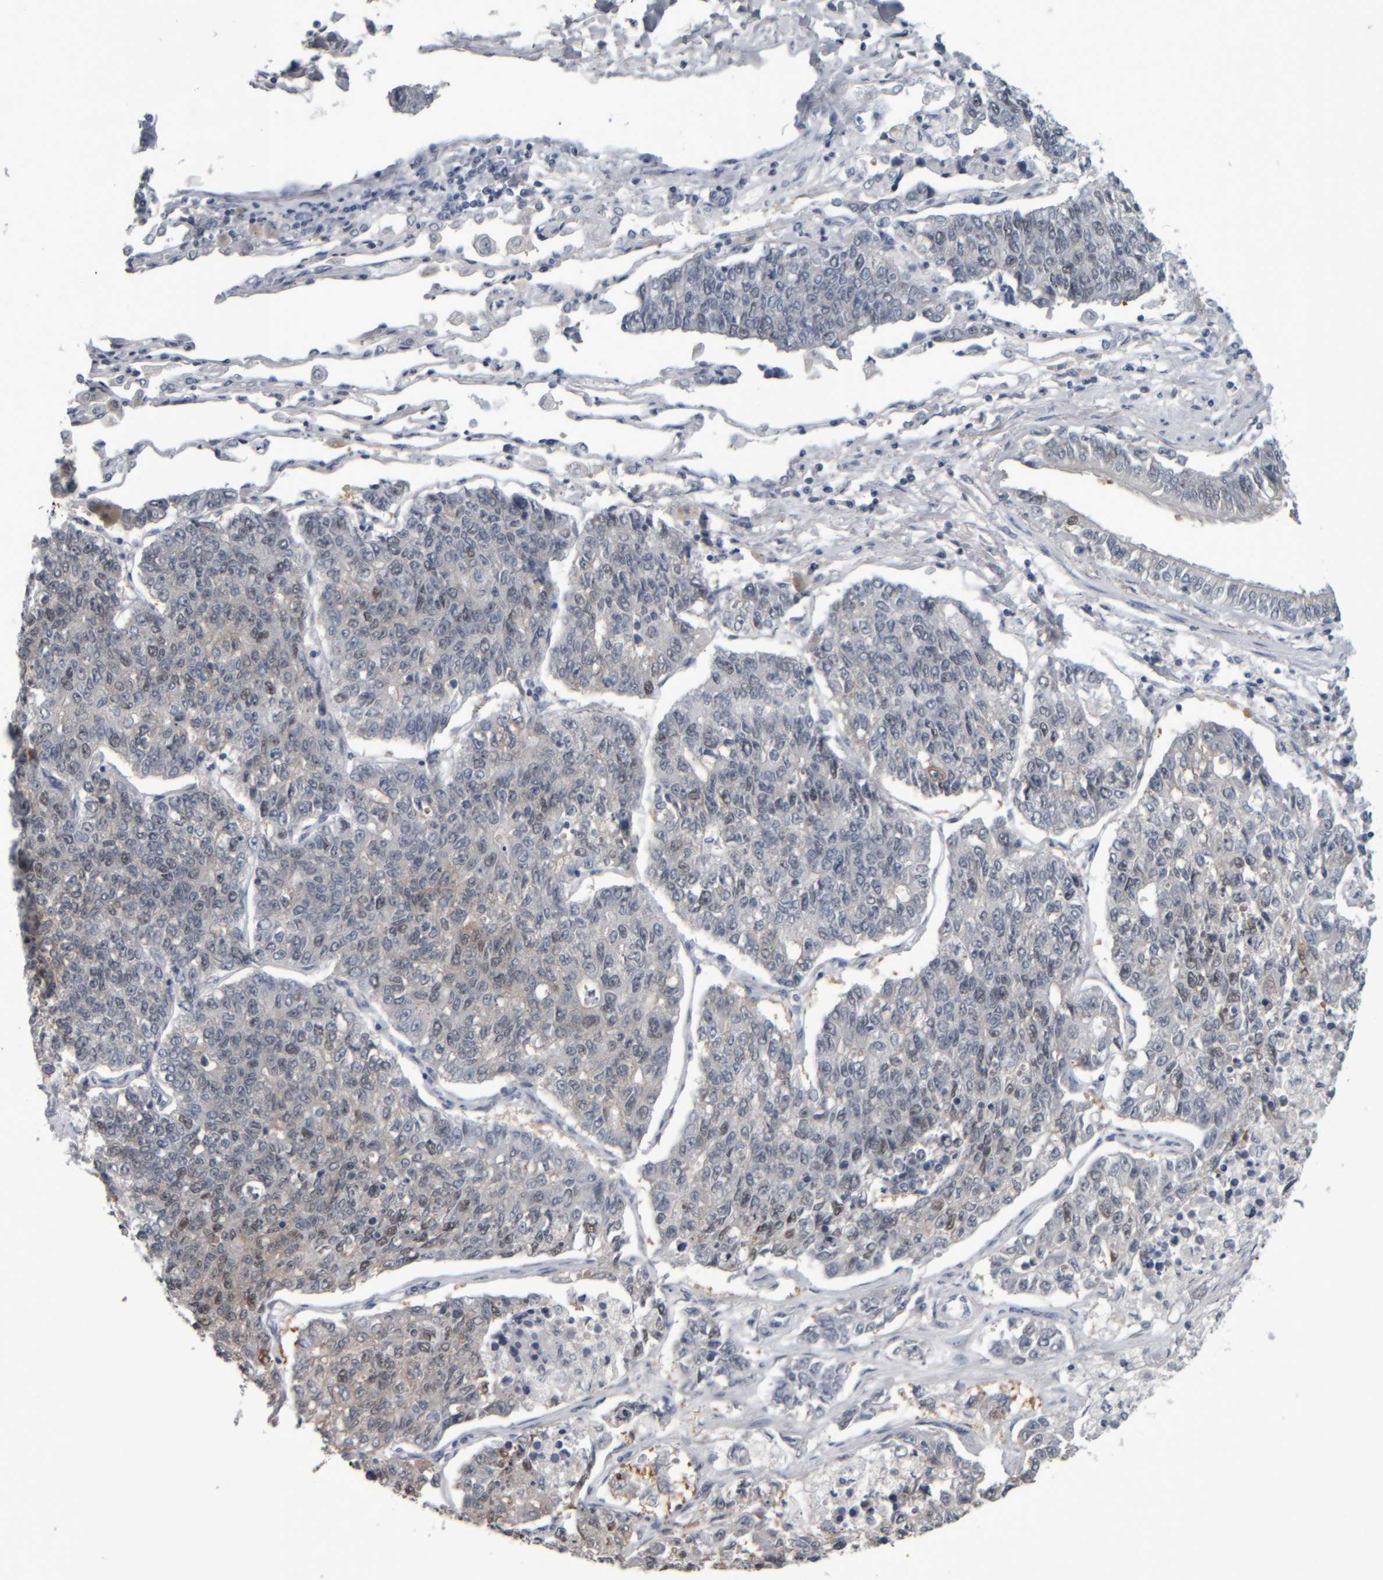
{"staining": {"intensity": "negative", "quantity": "none", "location": "none"}, "tissue": "lung cancer", "cell_type": "Tumor cells", "image_type": "cancer", "snomed": [{"axis": "morphology", "description": "Adenocarcinoma, NOS"}, {"axis": "topography", "description": "Lung"}], "caption": "This is an immunohistochemistry (IHC) micrograph of human adenocarcinoma (lung). There is no staining in tumor cells.", "gene": "COL14A1", "patient": {"sex": "male", "age": 49}}